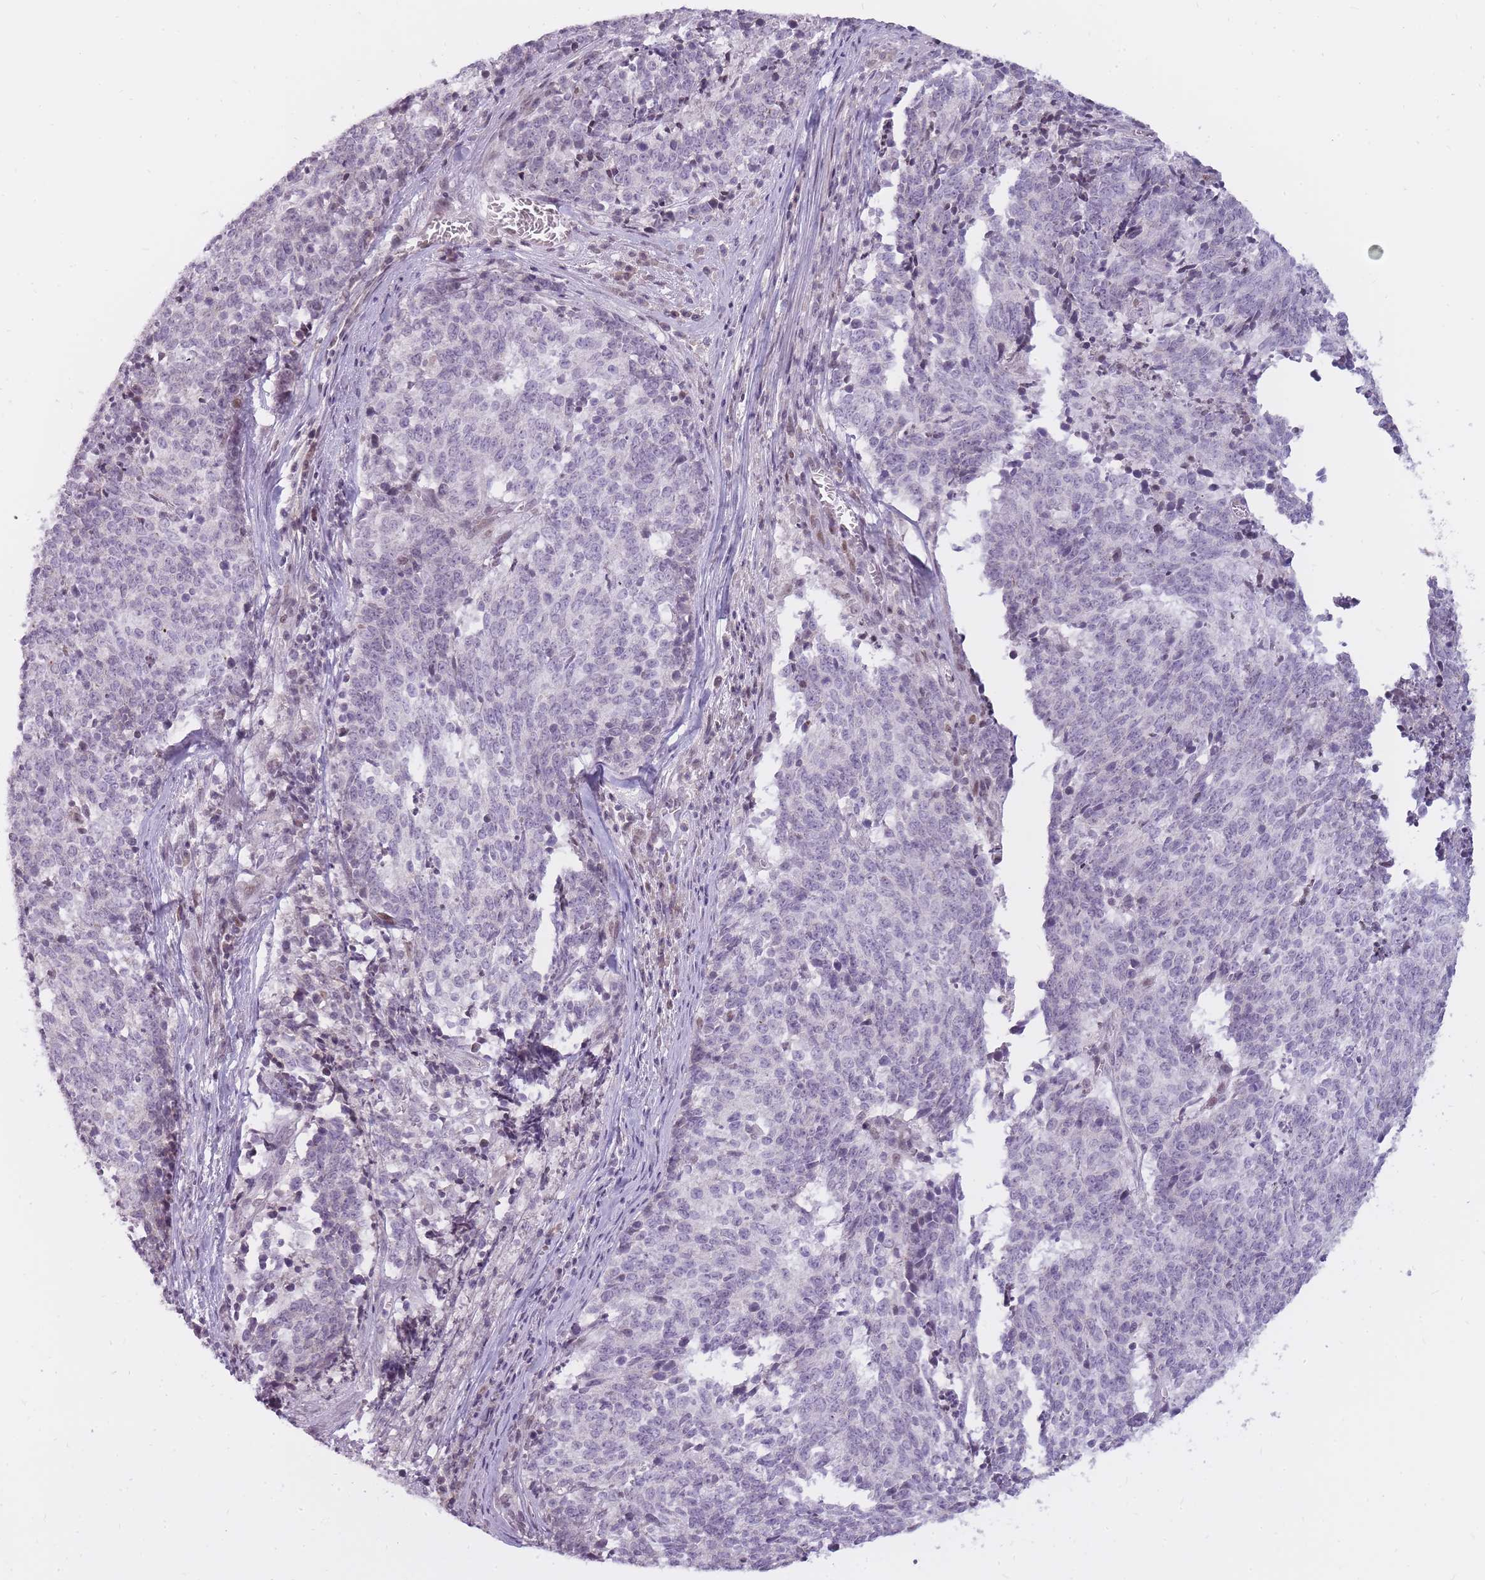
{"staining": {"intensity": "negative", "quantity": "none", "location": "none"}, "tissue": "cervical cancer", "cell_type": "Tumor cells", "image_type": "cancer", "snomed": [{"axis": "morphology", "description": "Squamous cell carcinoma, NOS"}, {"axis": "topography", "description": "Cervix"}], "caption": "IHC histopathology image of human cervical squamous cell carcinoma stained for a protein (brown), which shows no positivity in tumor cells. (DAB (3,3'-diaminobenzidine) immunohistochemistry (IHC), high magnification).", "gene": "POMZP3", "patient": {"sex": "female", "age": 29}}